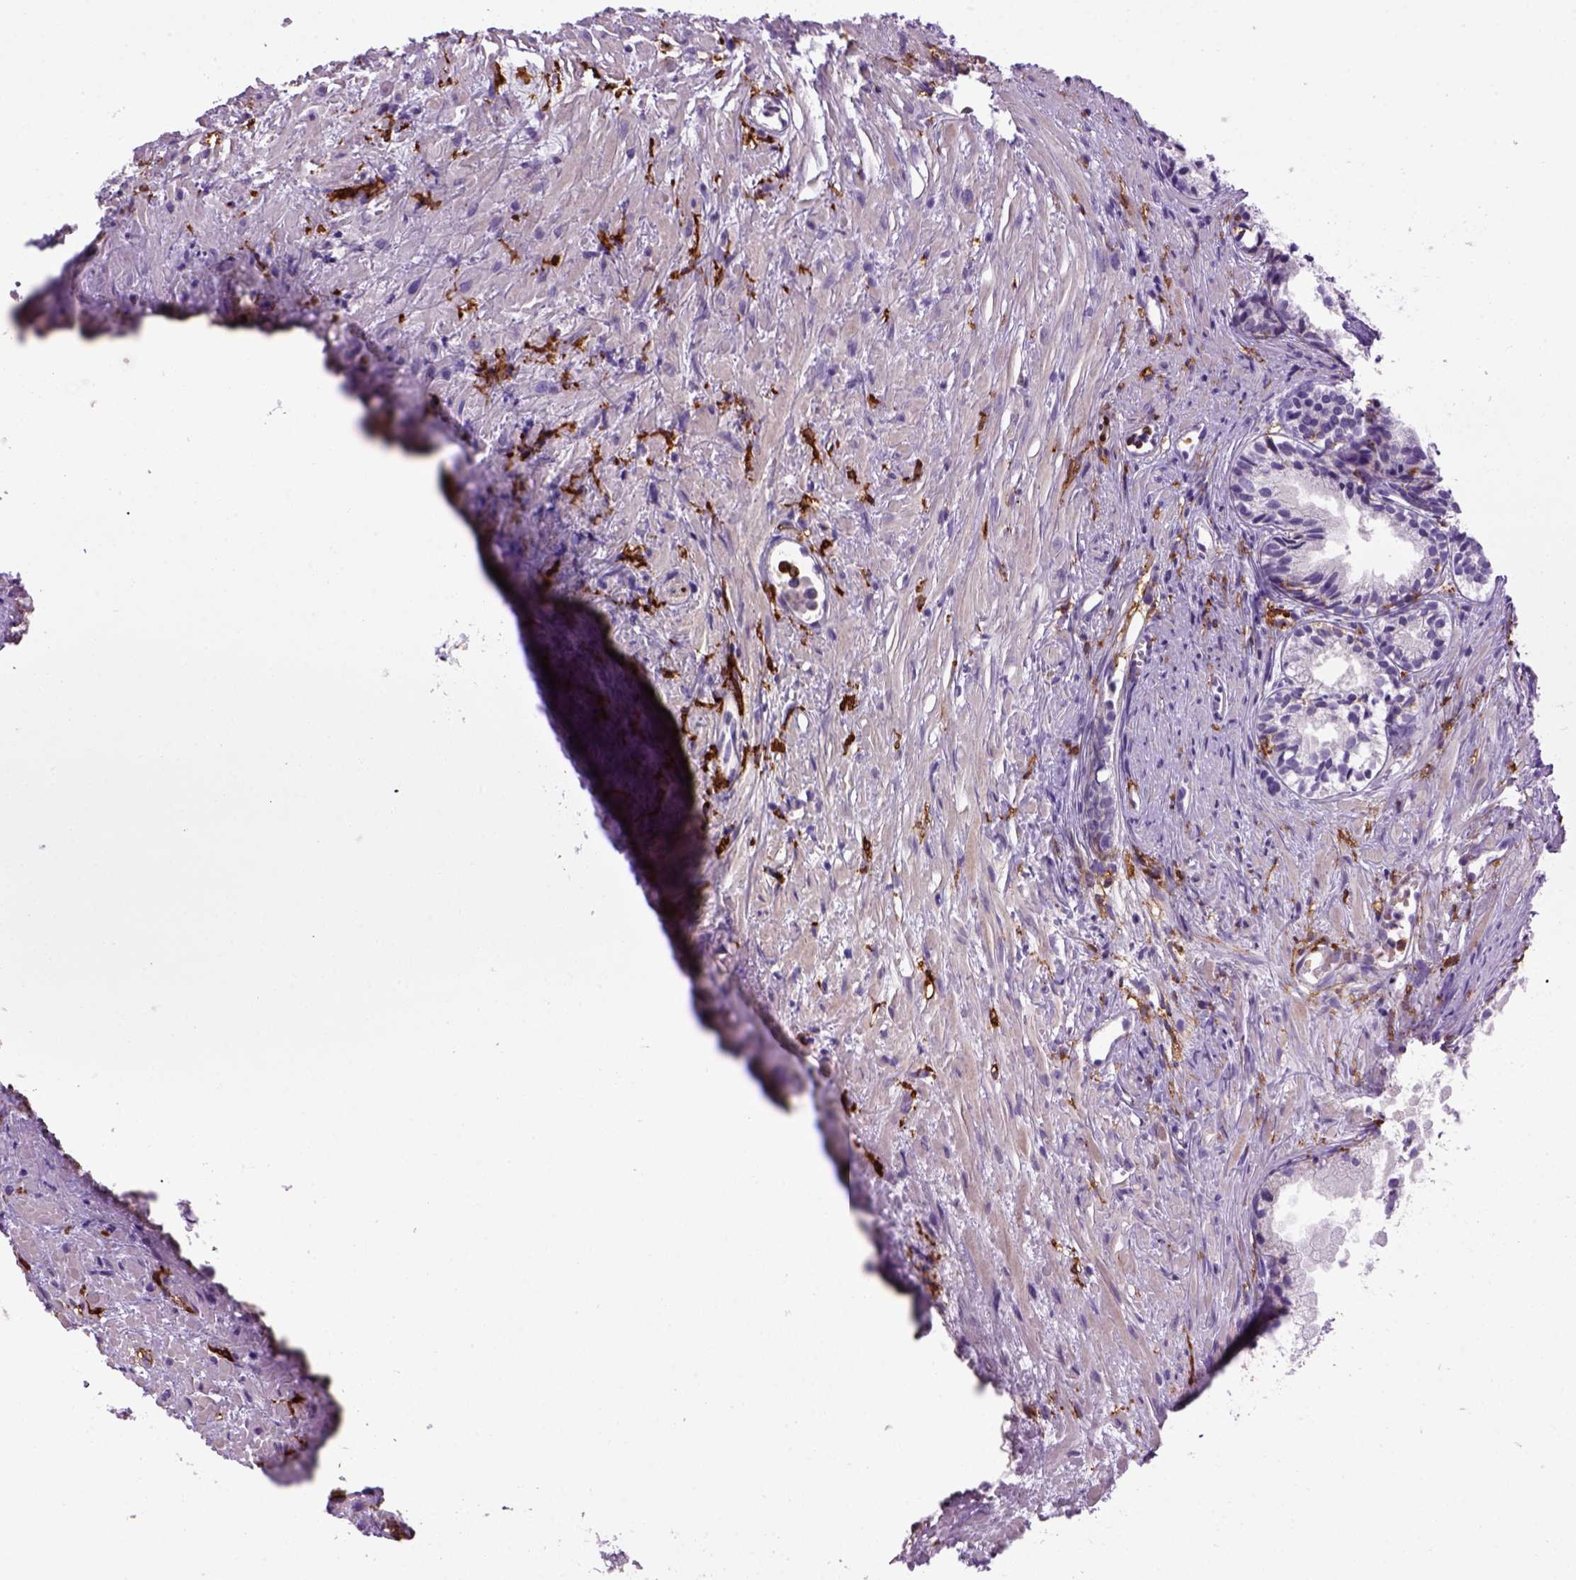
{"staining": {"intensity": "negative", "quantity": "none", "location": "none"}, "tissue": "prostate cancer", "cell_type": "Tumor cells", "image_type": "cancer", "snomed": [{"axis": "morphology", "description": "Adenocarcinoma, High grade"}, {"axis": "topography", "description": "Prostate"}], "caption": "Immunohistochemistry photomicrograph of high-grade adenocarcinoma (prostate) stained for a protein (brown), which shows no positivity in tumor cells. The staining was performed using DAB (3,3'-diaminobenzidine) to visualize the protein expression in brown, while the nuclei were stained in blue with hematoxylin (Magnification: 20x).", "gene": "CD14", "patient": {"sex": "male", "age": 79}}